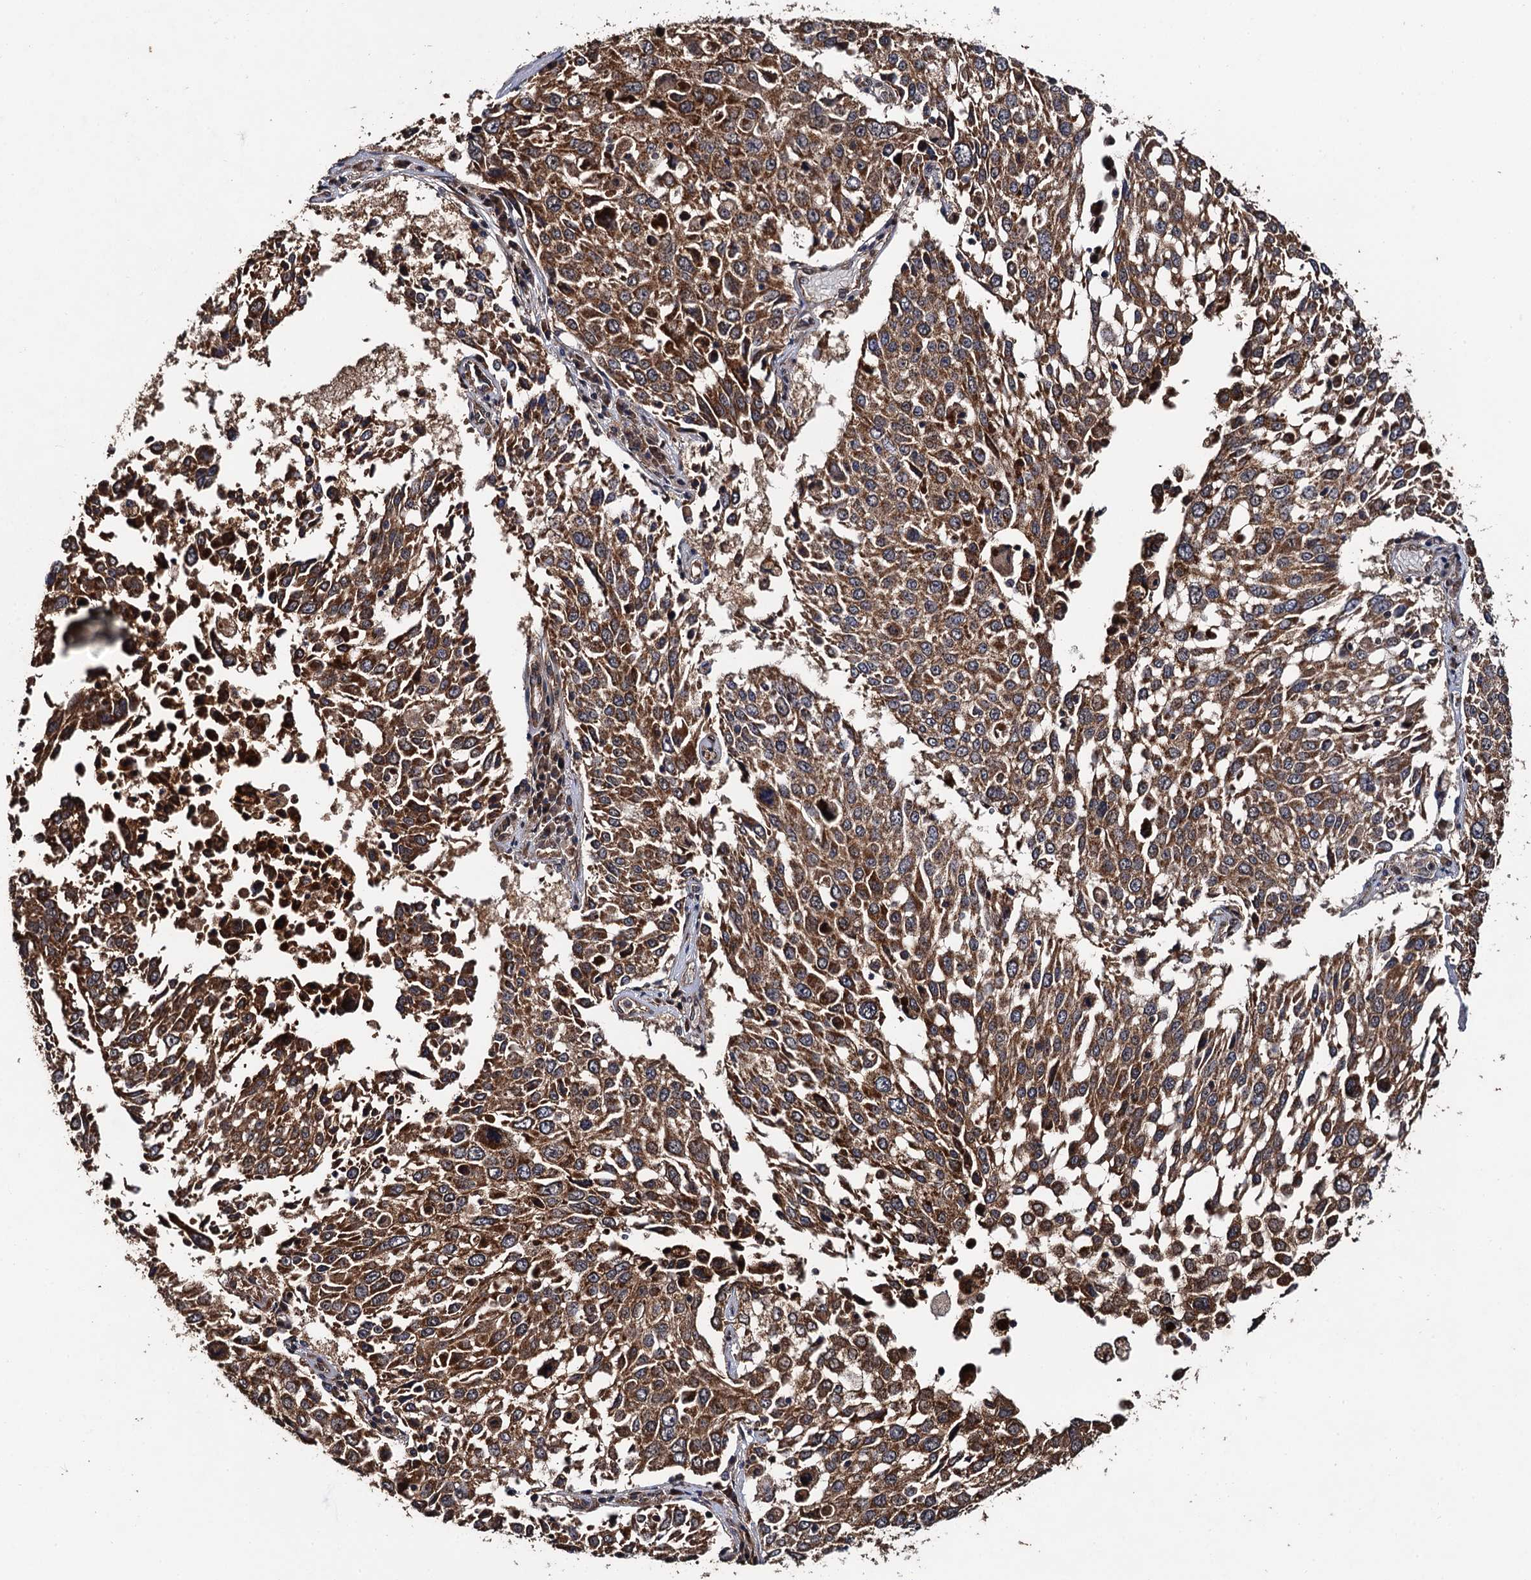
{"staining": {"intensity": "moderate", "quantity": ">75%", "location": "cytoplasmic/membranous"}, "tissue": "lung cancer", "cell_type": "Tumor cells", "image_type": "cancer", "snomed": [{"axis": "morphology", "description": "Squamous cell carcinoma, NOS"}, {"axis": "topography", "description": "Lung"}], "caption": "High-power microscopy captured an IHC histopathology image of squamous cell carcinoma (lung), revealing moderate cytoplasmic/membranous staining in about >75% of tumor cells. The staining was performed using DAB (3,3'-diaminobenzidine), with brown indicating positive protein expression. Nuclei are stained blue with hematoxylin.", "gene": "MIER2", "patient": {"sex": "male", "age": 65}}